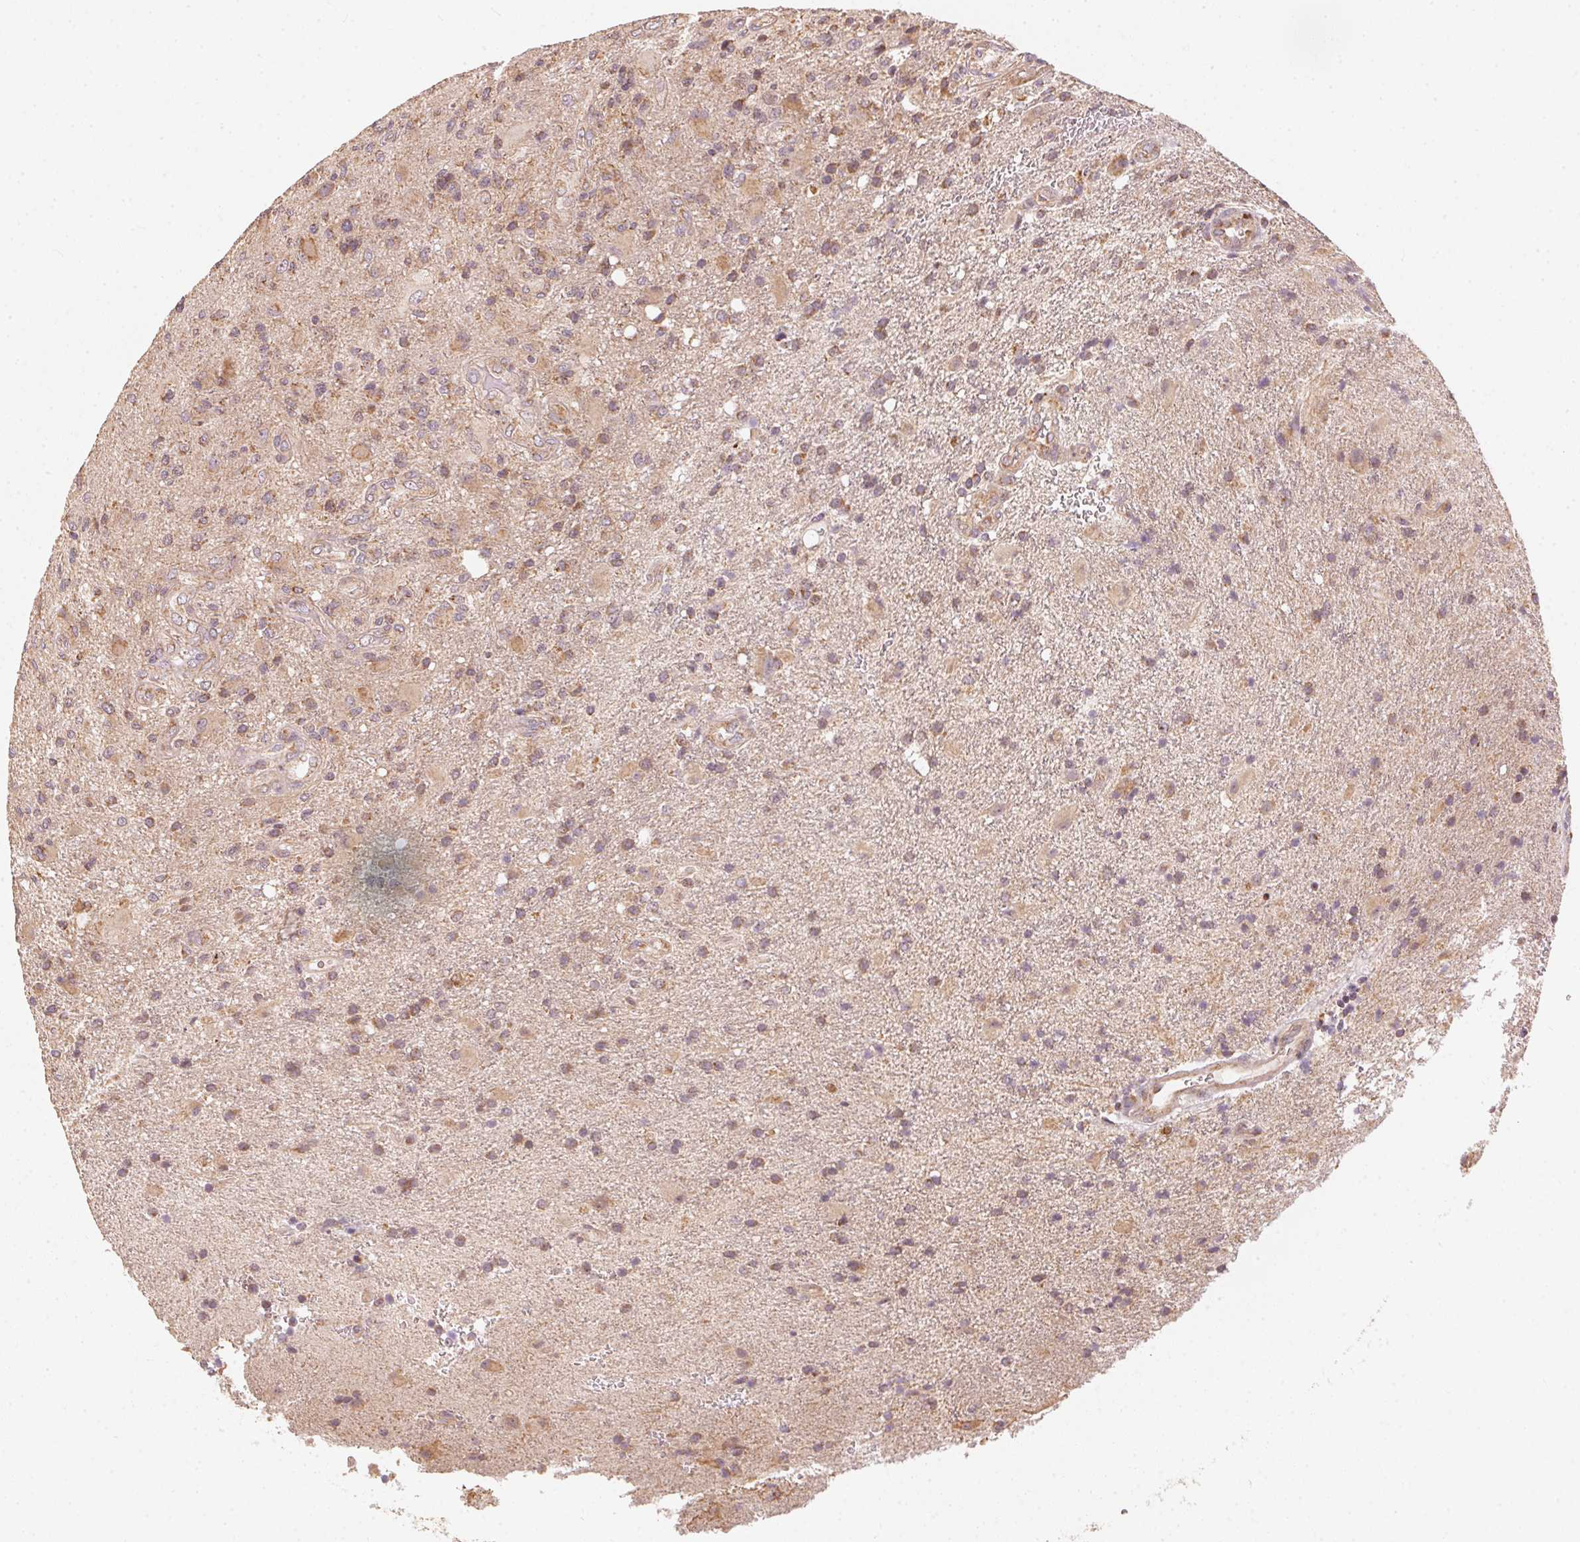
{"staining": {"intensity": "weak", "quantity": "25%-75%", "location": "cytoplasmic/membranous"}, "tissue": "glioma", "cell_type": "Tumor cells", "image_type": "cancer", "snomed": [{"axis": "morphology", "description": "Glioma, malignant, High grade"}, {"axis": "topography", "description": "Brain"}], "caption": "Malignant glioma (high-grade) stained with IHC exhibits weak cytoplasmic/membranous expression in about 25%-75% of tumor cells. (Brightfield microscopy of DAB IHC at high magnification).", "gene": "MATCAP1", "patient": {"sex": "female", "age": 65}}